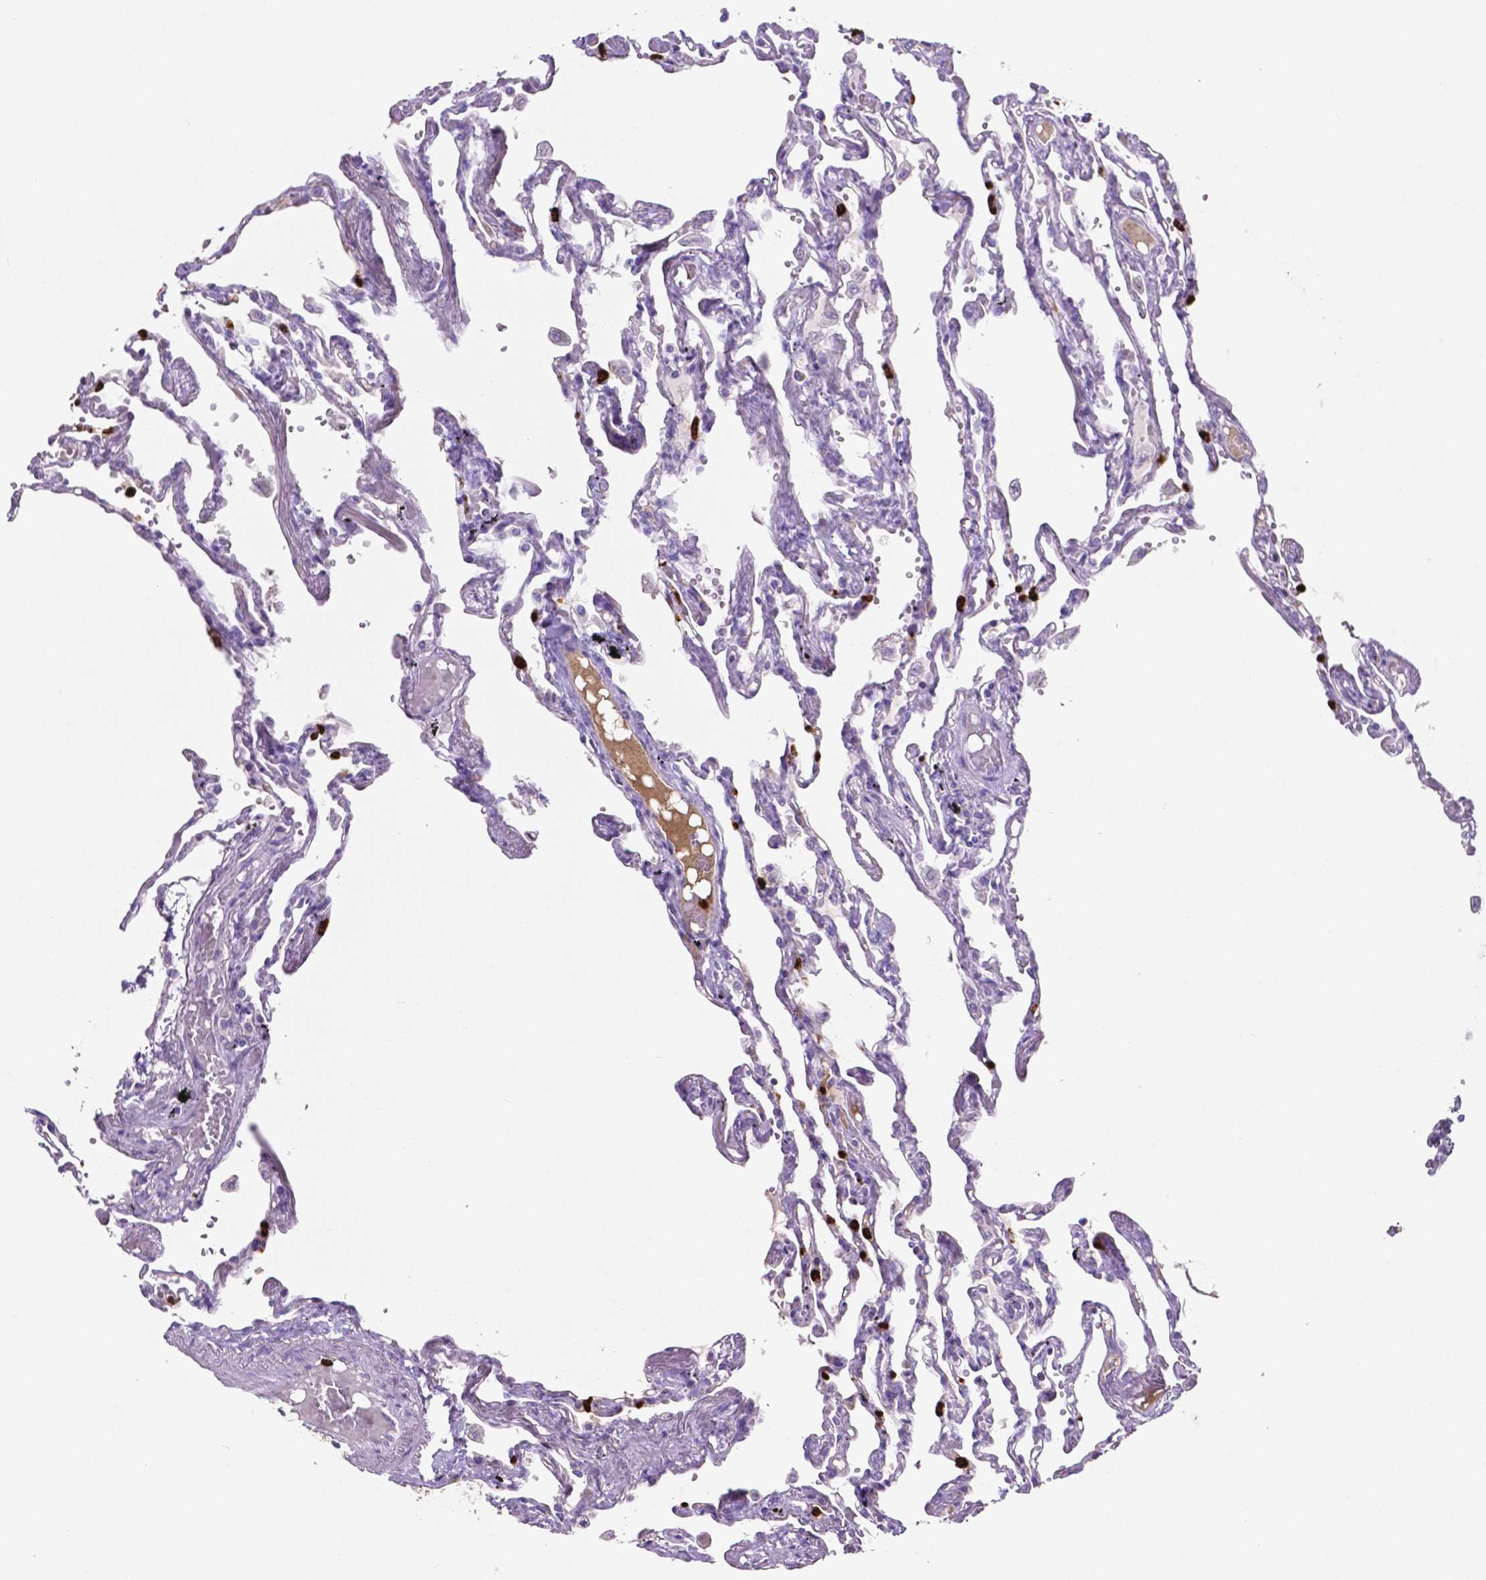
{"staining": {"intensity": "negative", "quantity": "none", "location": "none"}, "tissue": "lung", "cell_type": "Alveolar cells", "image_type": "normal", "snomed": [{"axis": "morphology", "description": "Normal tissue, NOS"}, {"axis": "morphology", "description": "Adenocarcinoma, NOS"}, {"axis": "topography", "description": "Cartilage tissue"}, {"axis": "topography", "description": "Lung"}], "caption": "Lung was stained to show a protein in brown. There is no significant positivity in alveolar cells. (Immunohistochemistry (ihc), brightfield microscopy, high magnification).", "gene": "MMP9", "patient": {"sex": "female", "age": 67}}